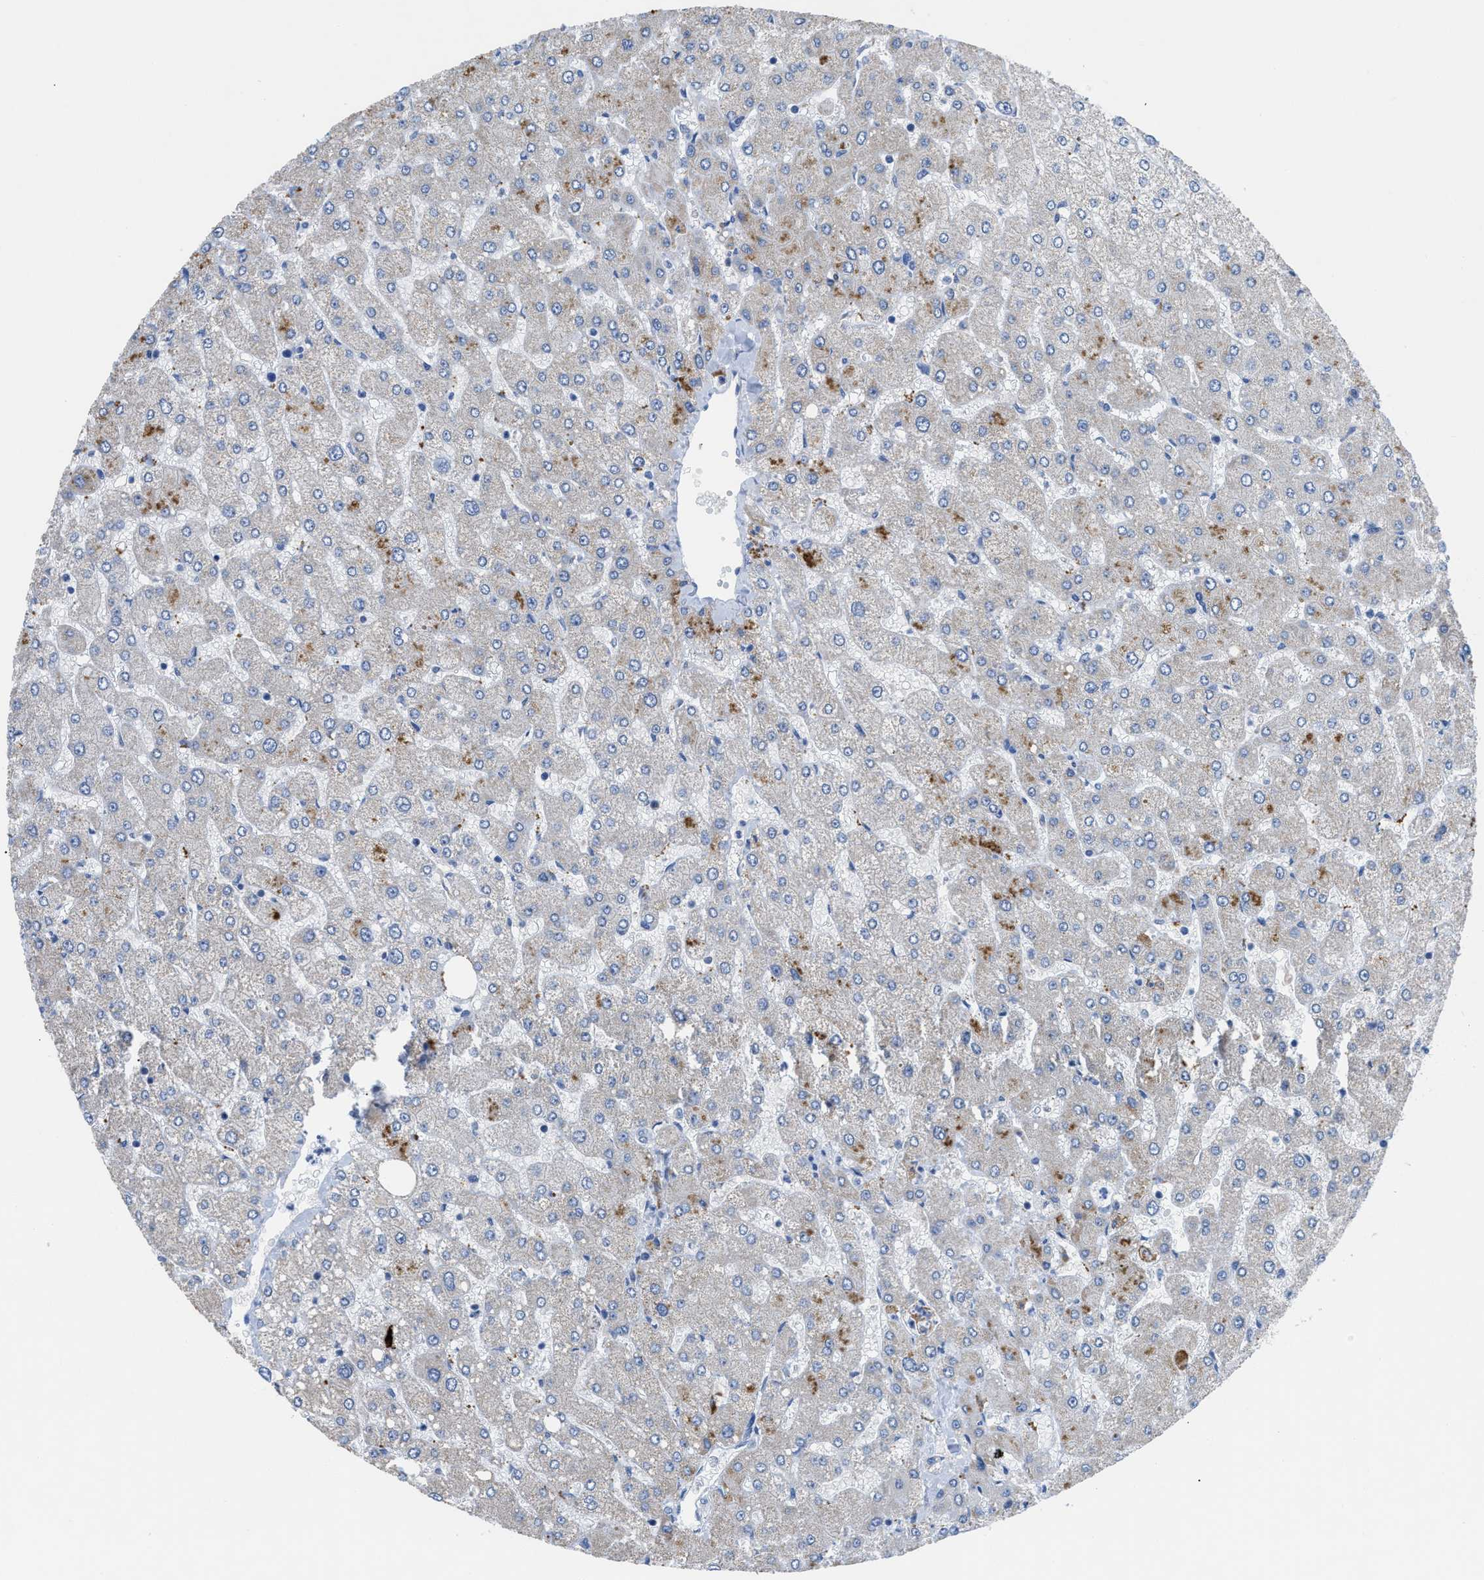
{"staining": {"intensity": "negative", "quantity": "none", "location": "none"}, "tissue": "liver", "cell_type": "Cholangiocytes", "image_type": "normal", "snomed": [{"axis": "morphology", "description": "Normal tissue, NOS"}, {"axis": "topography", "description": "Liver"}], "caption": "Liver was stained to show a protein in brown. There is no significant positivity in cholangiocytes. Brightfield microscopy of immunohistochemistry (IHC) stained with DAB (3,3'-diaminobenzidine) (brown) and hematoxylin (blue), captured at high magnification.", "gene": "OR9K2", "patient": {"sex": "male", "age": 55}}